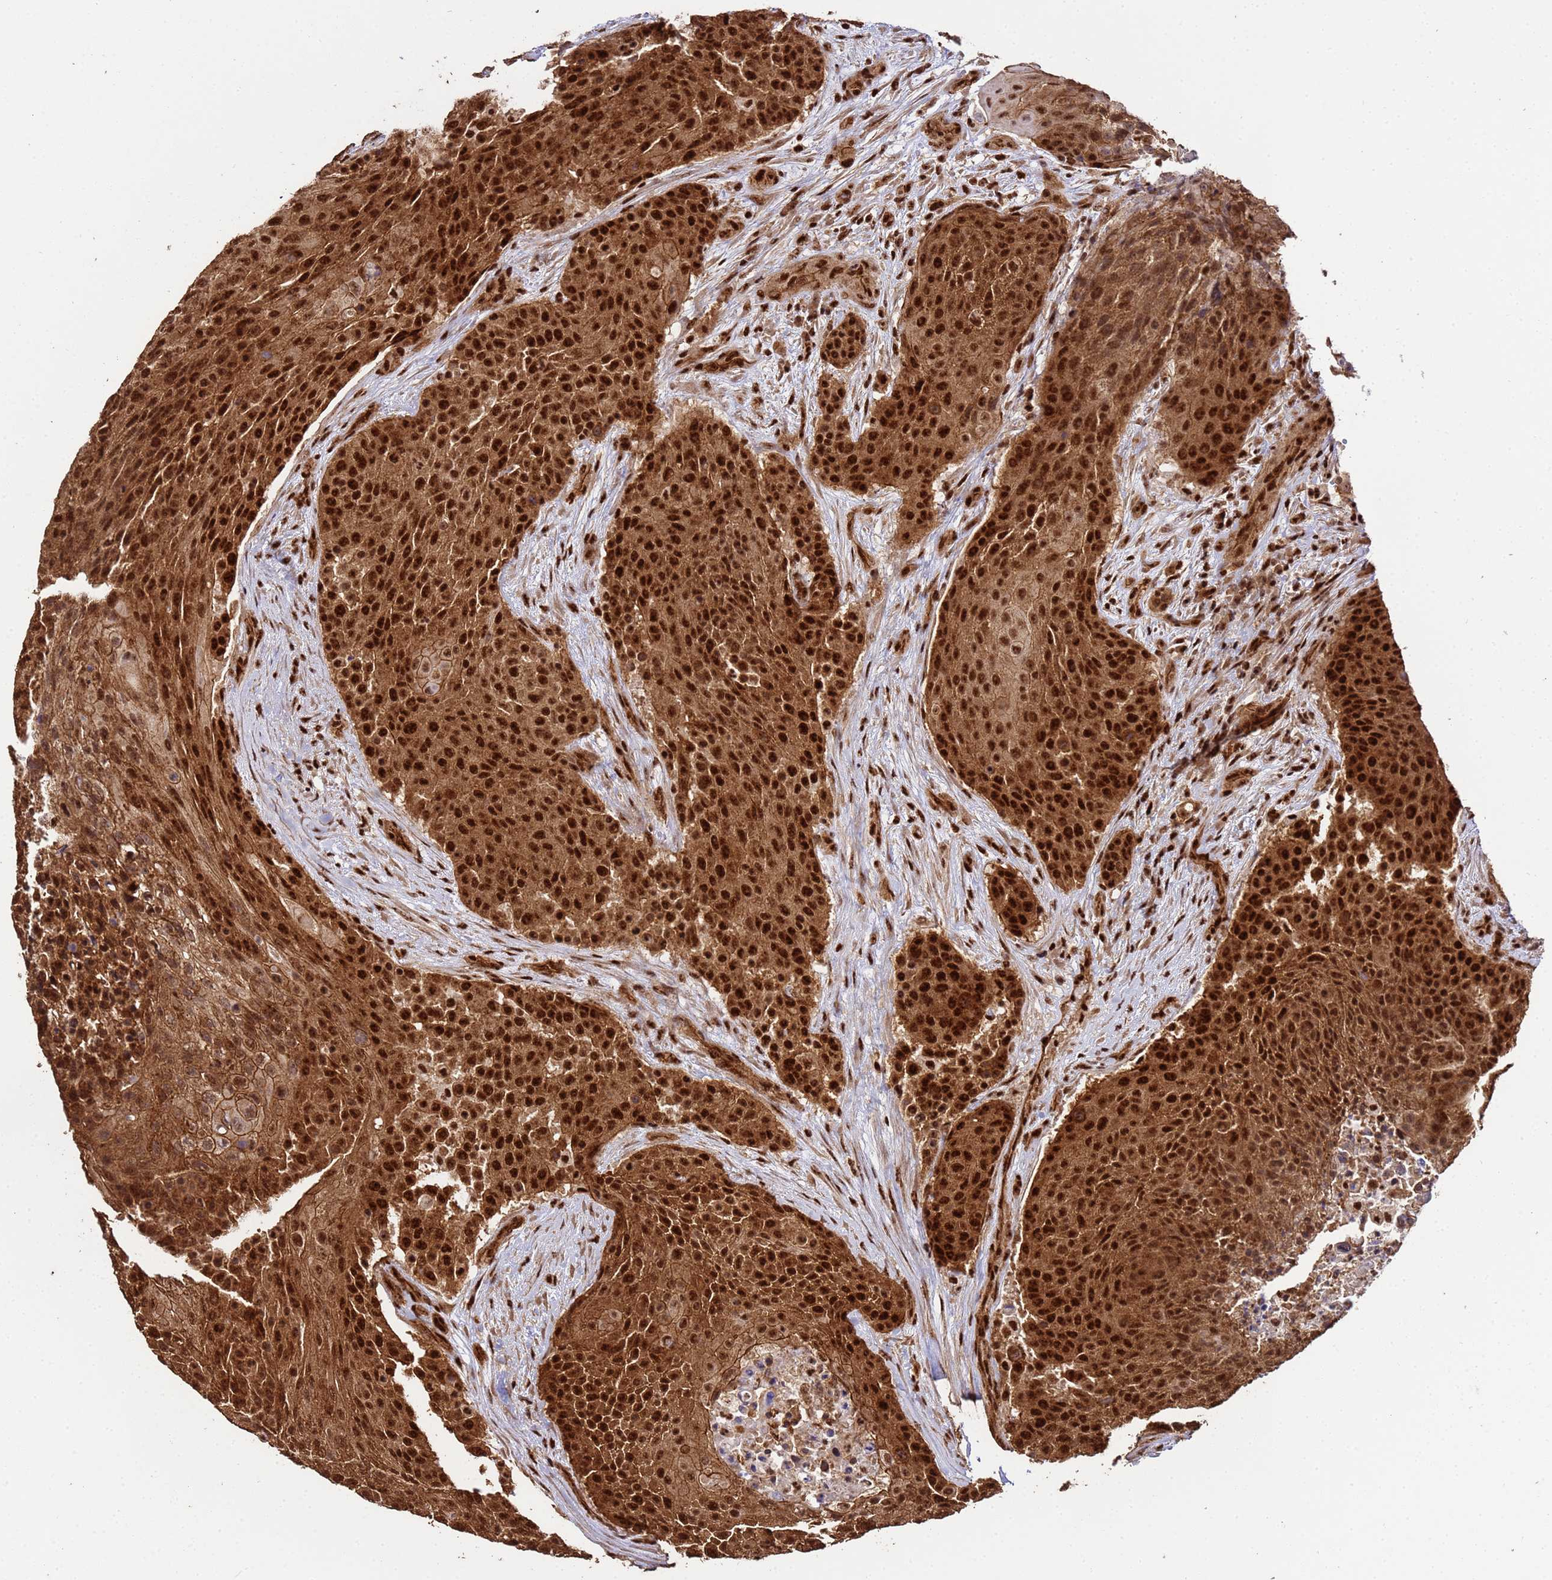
{"staining": {"intensity": "strong", "quantity": ">75%", "location": "cytoplasmic/membranous,nuclear"}, "tissue": "urothelial cancer", "cell_type": "Tumor cells", "image_type": "cancer", "snomed": [{"axis": "morphology", "description": "Urothelial carcinoma, High grade"}, {"axis": "topography", "description": "Urinary bladder"}], "caption": "This image reveals IHC staining of human high-grade urothelial carcinoma, with high strong cytoplasmic/membranous and nuclear expression in about >75% of tumor cells.", "gene": "SYF2", "patient": {"sex": "female", "age": 63}}